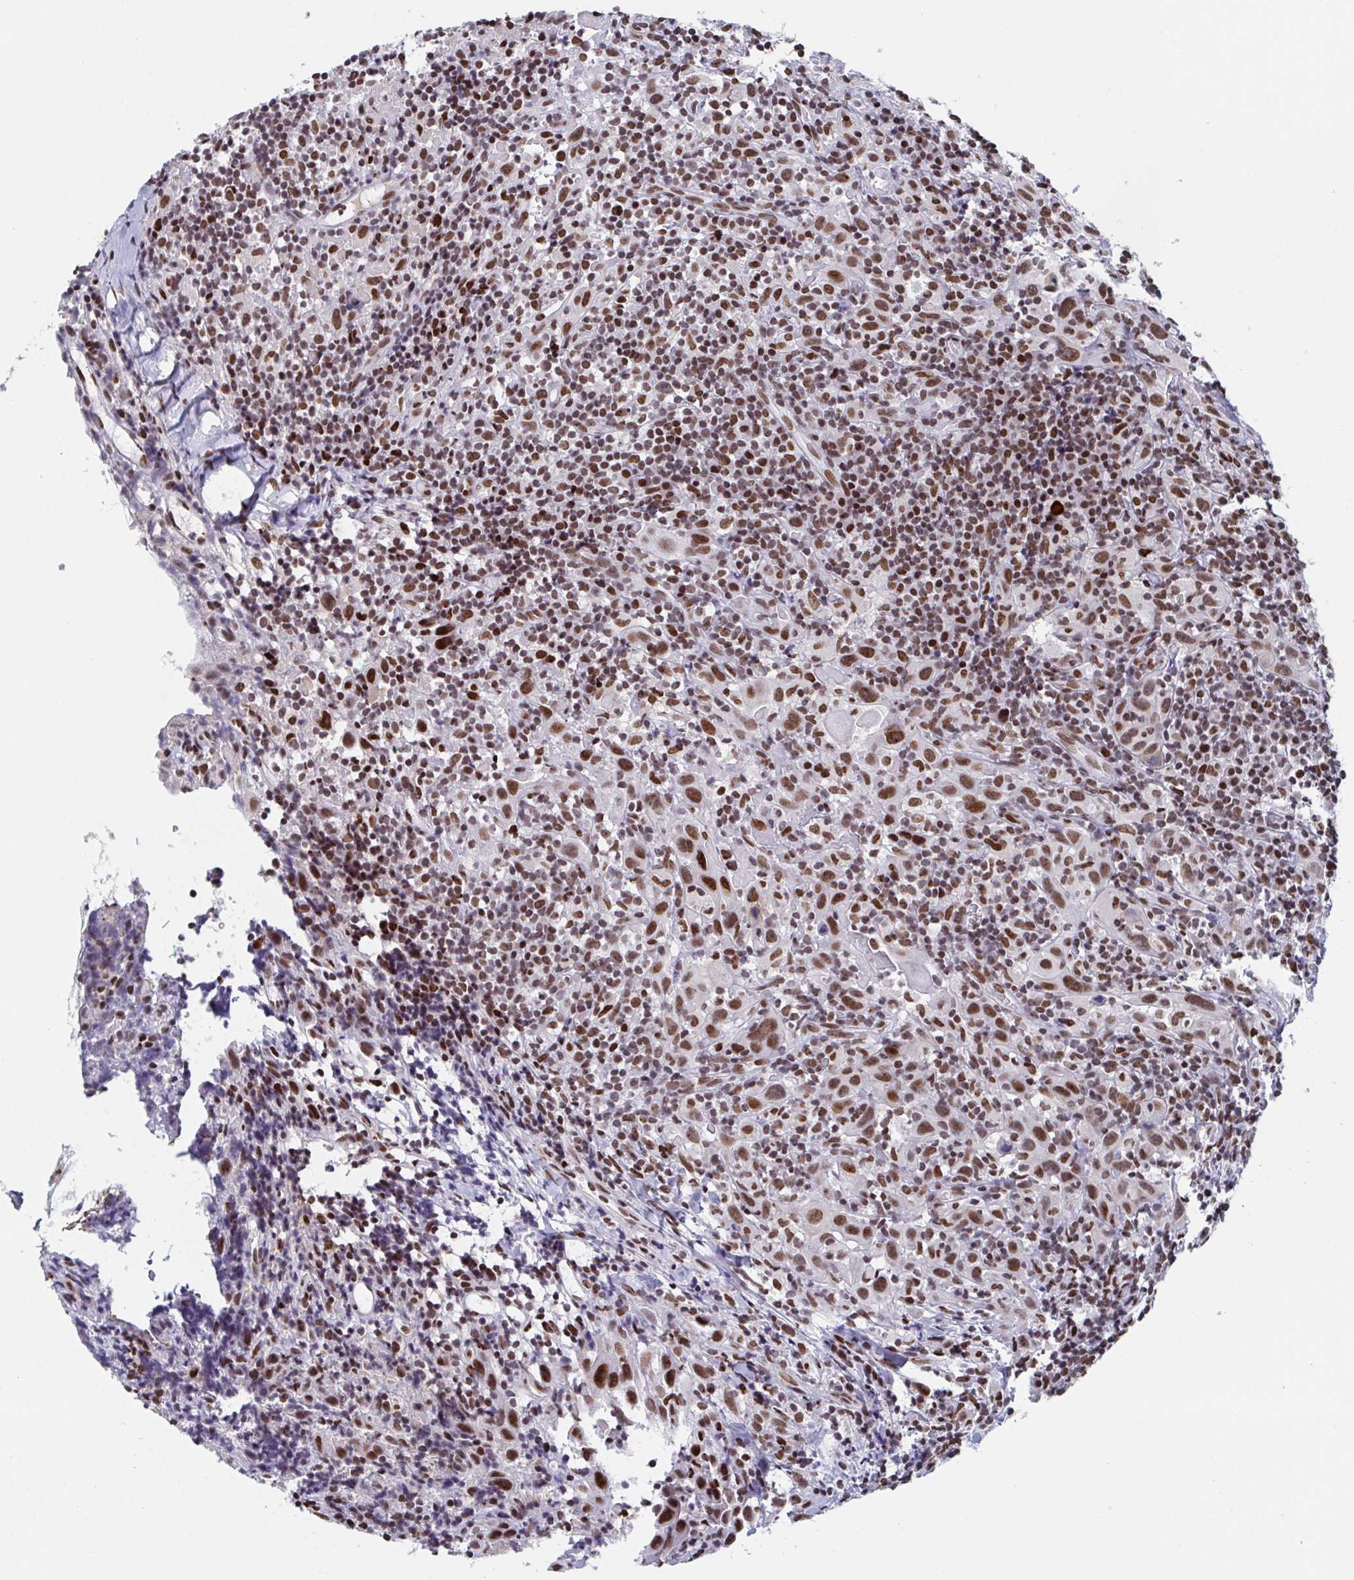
{"staining": {"intensity": "strong", "quantity": ">75%", "location": "nuclear"}, "tissue": "head and neck cancer", "cell_type": "Tumor cells", "image_type": "cancer", "snomed": [{"axis": "morphology", "description": "Squamous cell carcinoma, NOS"}, {"axis": "topography", "description": "Head-Neck"}], "caption": "Head and neck cancer (squamous cell carcinoma) was stained to show a protein in brown. There is high levels of strong nuclear staining in about >75% of tumor cells.", "gene": "ZNF607", "patient": {"sex": "female", "age": 95}}